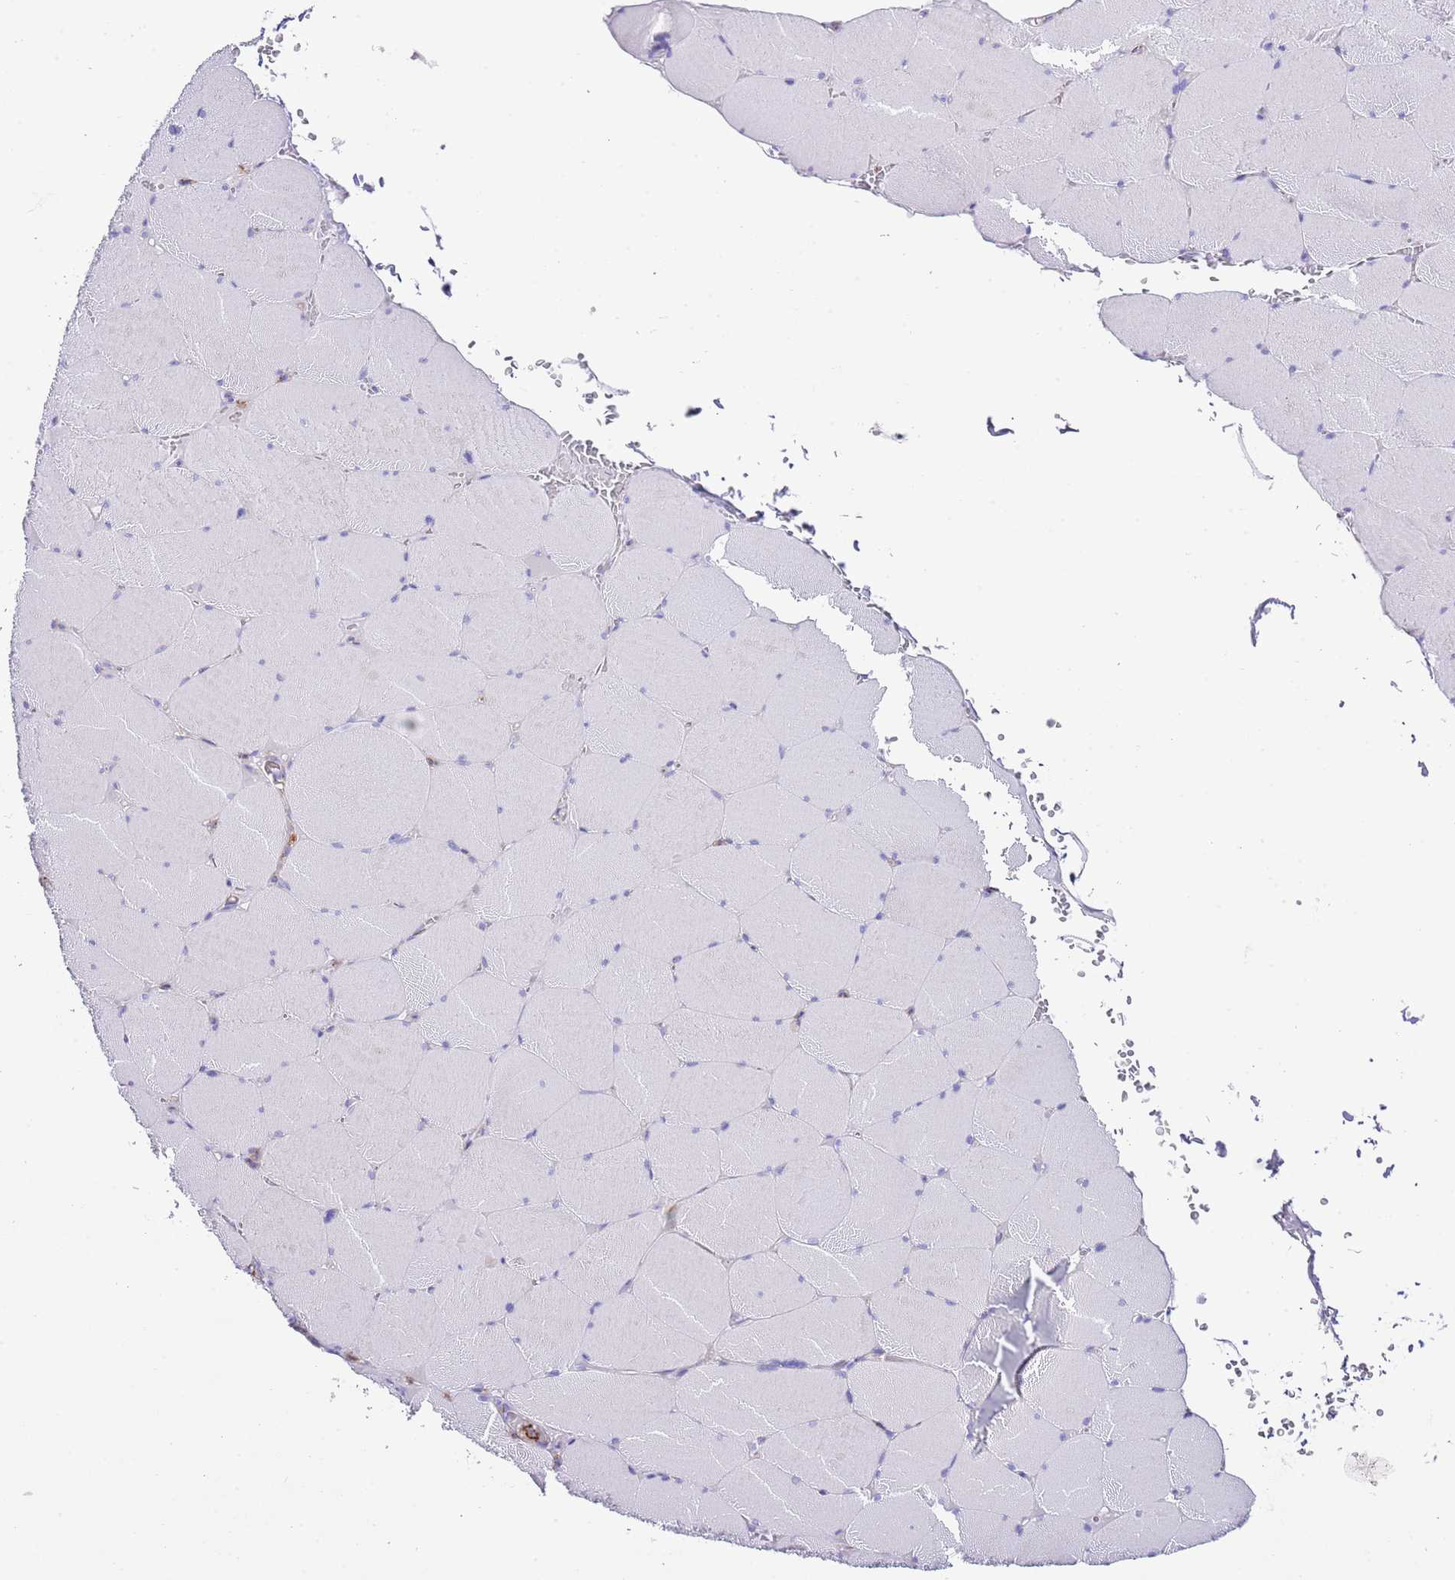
{"staining": {"intensity": "negative", "quantity": "none", "location": "none"}, "tissue": "skeletal muscle", "cell_type": "Myocytes", "image_type": "normal", "snomed": [{"axis": "morphology", "description": "Normal tissue, NOS"}, {"axis": "topography", "description": "Skeletal muscle"}, {"axis": "topography", "description": "Head-Neck"}], "caption": "Human skeletal muscle stained for a protein using immunohistochemistry (IHC) displays no expression in myocytes.", "gene": "ALDH3A1", "patient": {"sex": "male", "age": 66}}